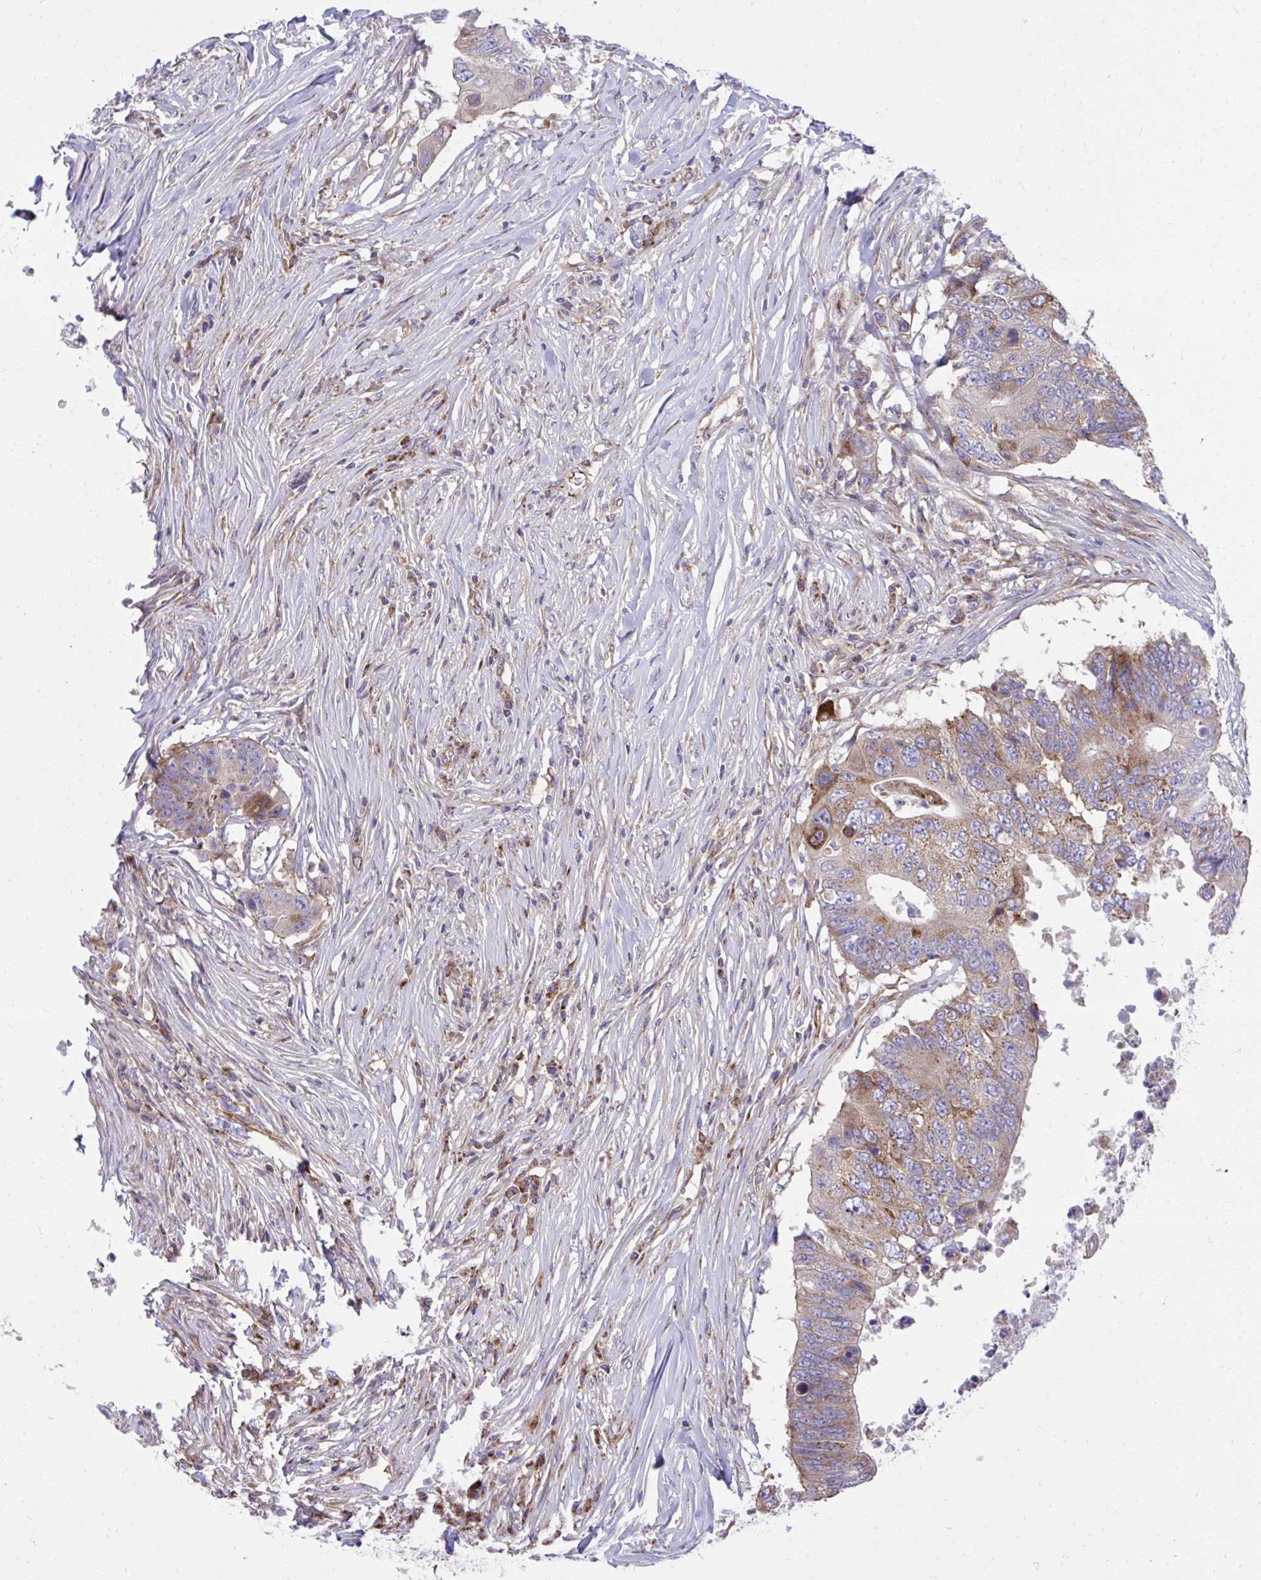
{"staining": {"intensity": "weak", "quantity": ">75%", "location": "cytoplasmic/membranous"}, "tissue": "colorectal cancer", "cell_type": "Tumor cells", "image_type": "cancer", "snomed": [{"axis": "morphology", "description": "Adenocarcinoma, NOS"}, {"axis": "topography", "description": "Colon"}], "caption": "Protein staining by immunohistochemistry shows weak cytoplasmic/membranous positivity in approximately >75% of tumor cells in adenocarcinoma (colorectal).", "gene": "NMNAT3", "patient": {"sex": "male", "age": 71}}